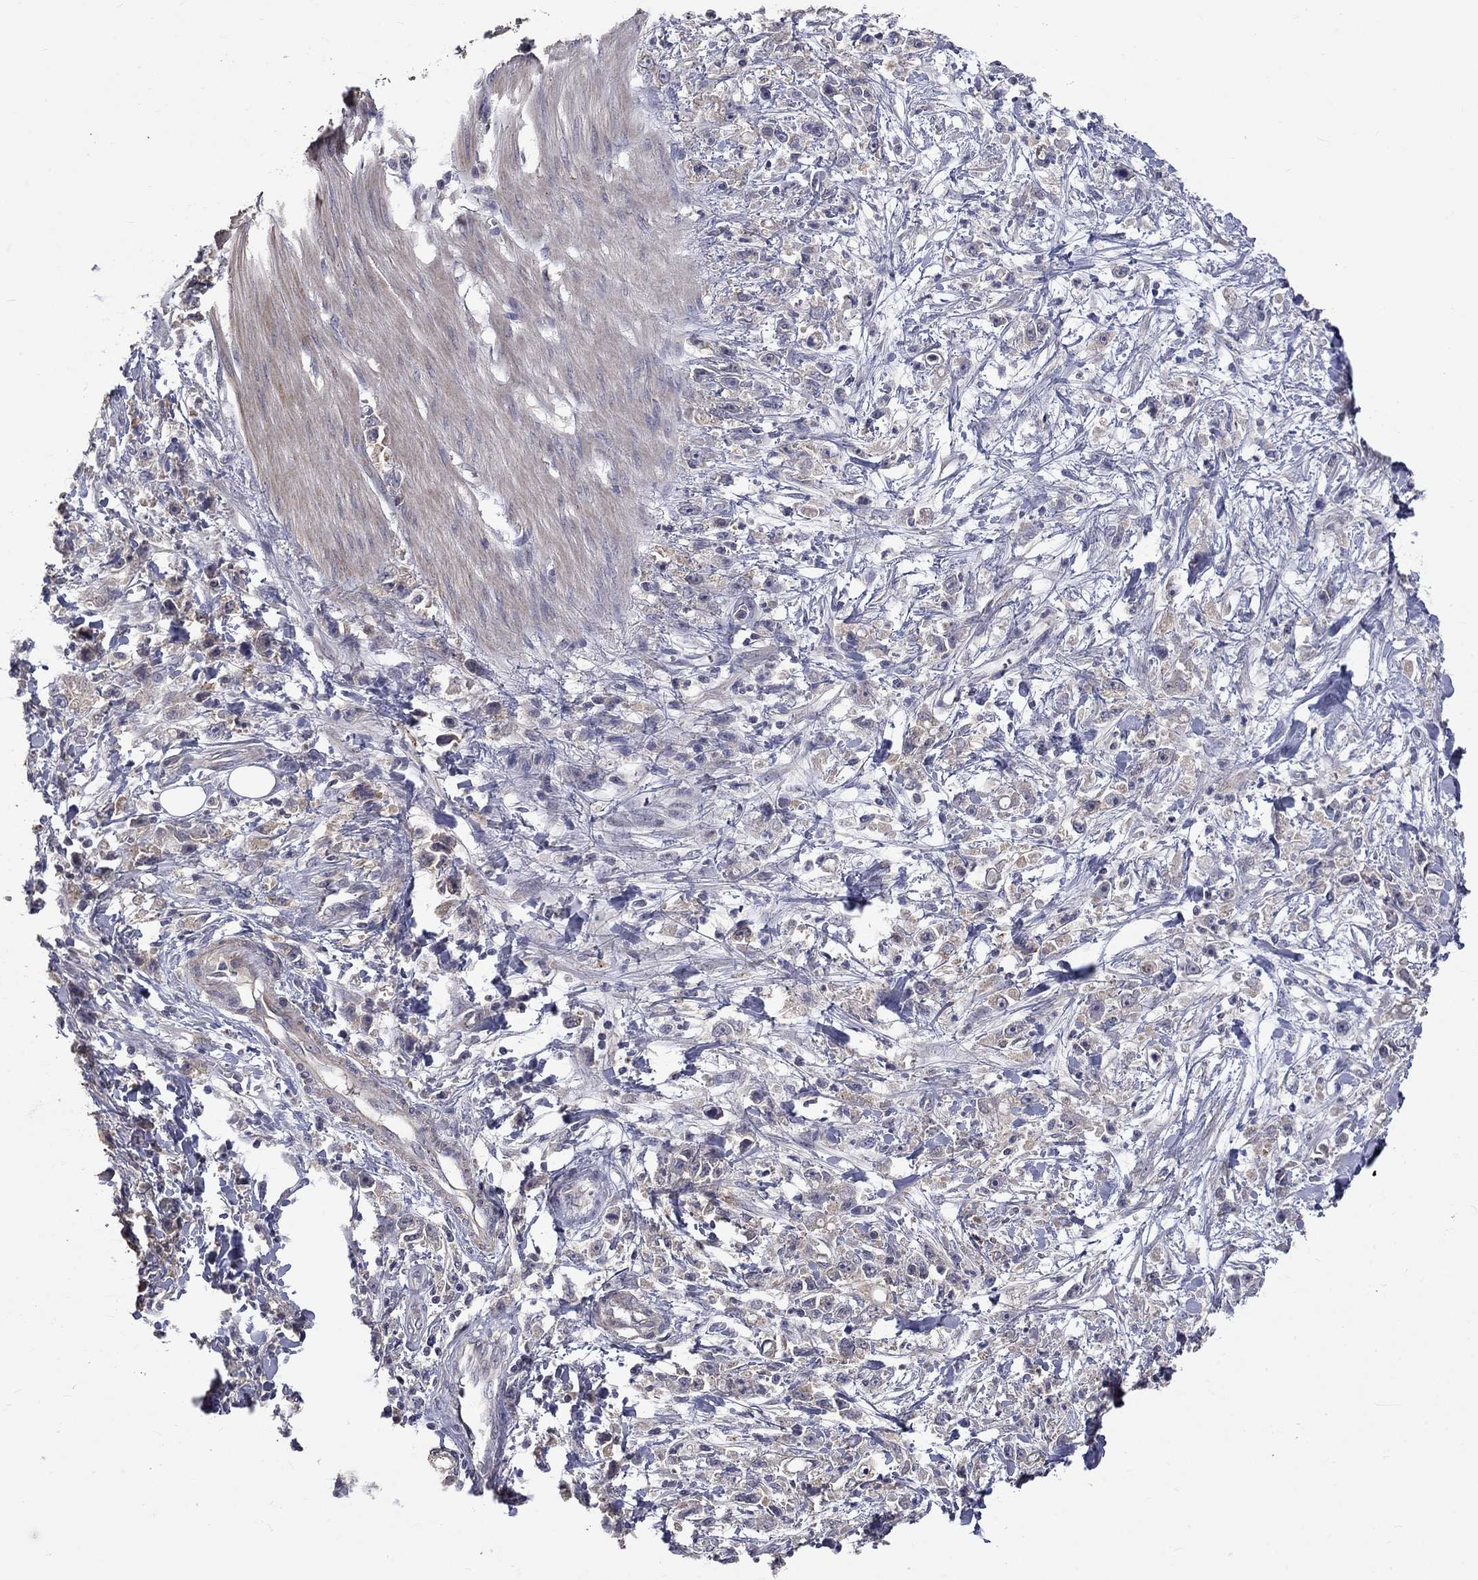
{"staining": {"intensity": "weak", "quantity": "<25%", "location": "cytoplasmic/membranous"}, "tissue": "stomach cancer", "cell_type": "Tumor cells", "image_type": "cancer", "snomed": [{"axis": "morphology", "description": "Adenocarcinoma, NOS"}, {"axis": "topography", "description": "Stomach"}], "caption": "Stomach adenocarcinoma was stained to show a protein in brown. There is no significant positivity in tumor cells.", "gene": "SLC39A14", "patient": {"sex": "female", "age": 59}}